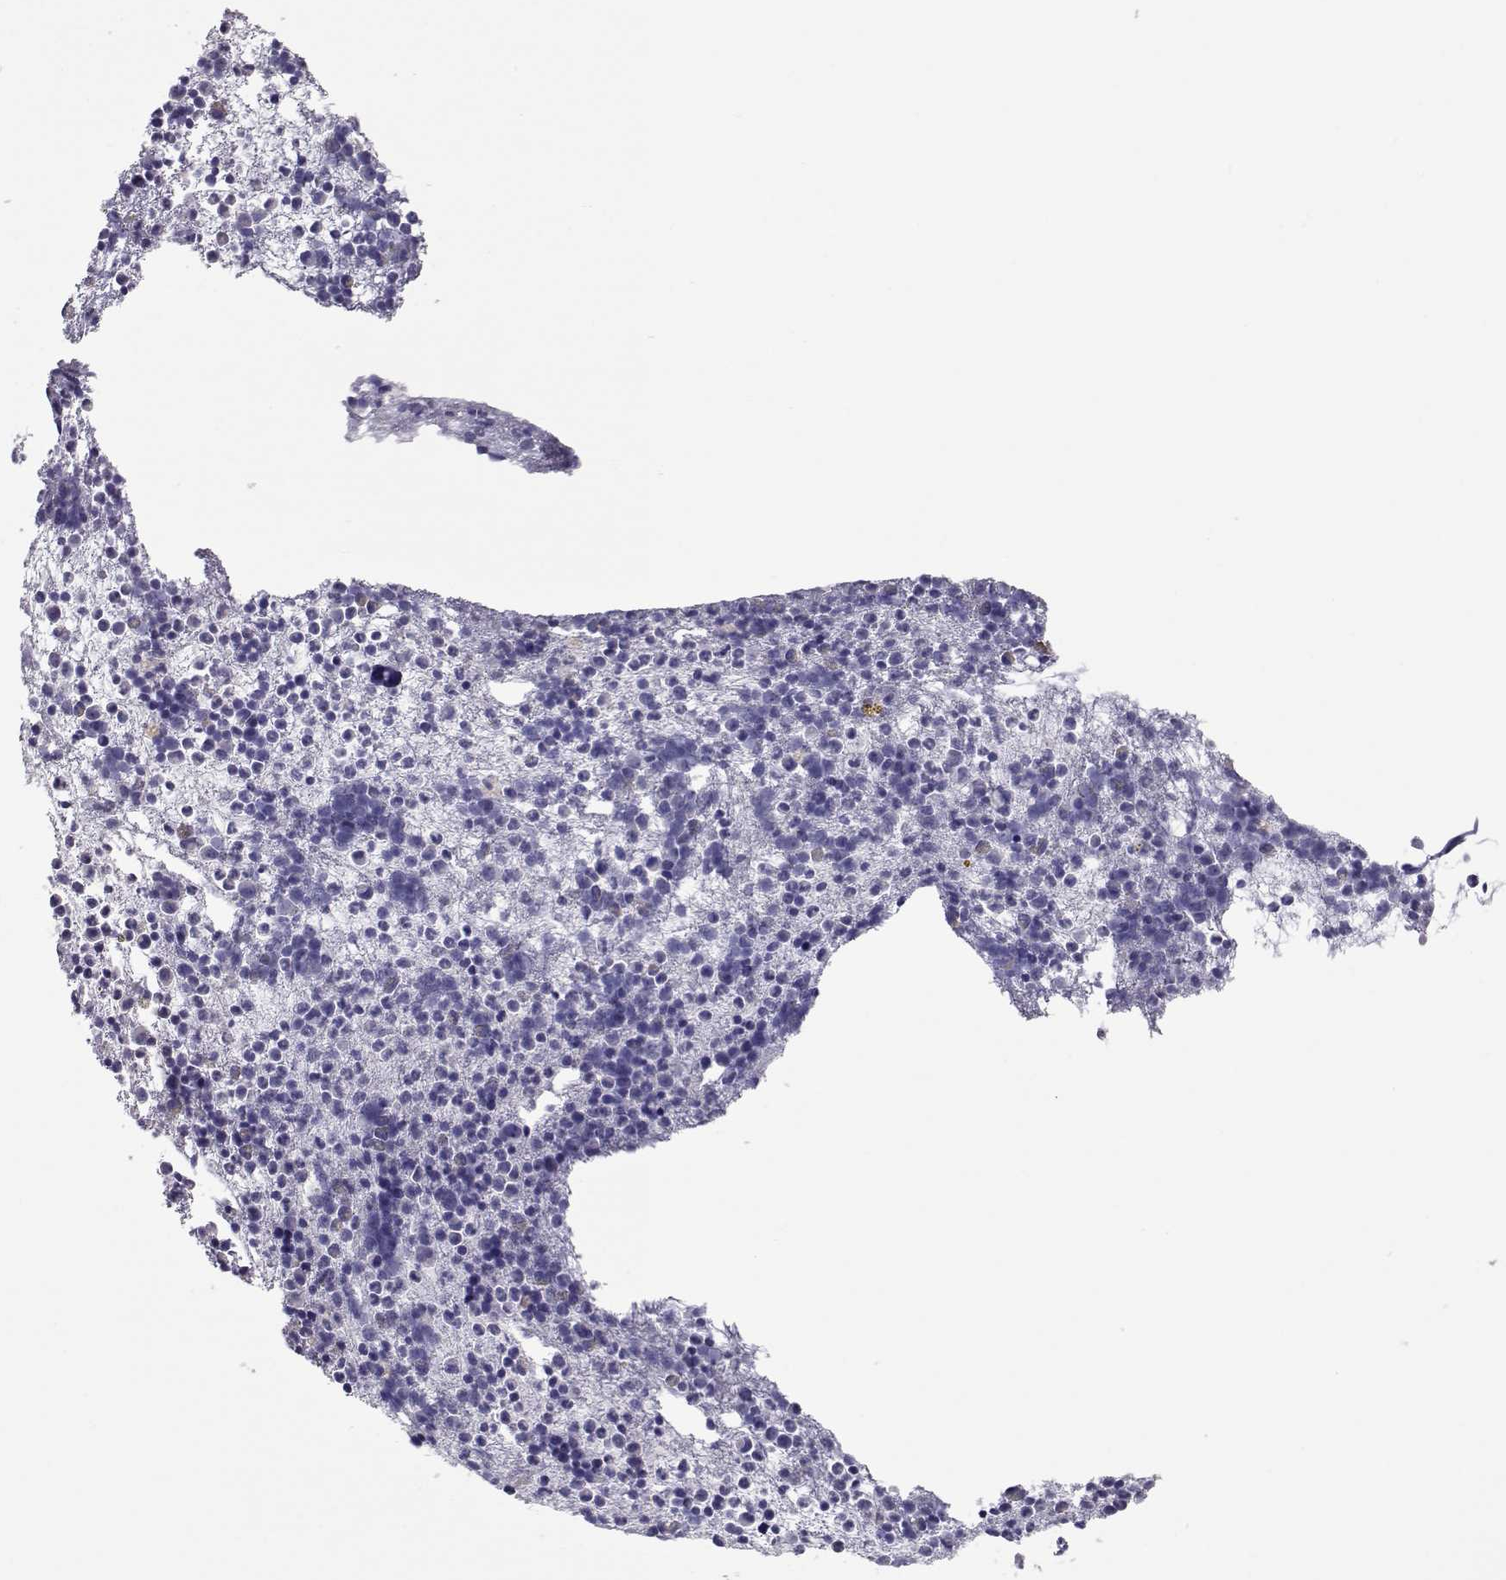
{"staining": {"intensity": "negative", "quantity": "none", "location": "none"}, "tissue": "bone marrow", "cell_type": "Hematopoietic cells", "image_type": "normal", "snomed": [{"axis": "morphology", "description": "Normal tissue, NOS"}, {"axis": "topography", "description": "Bone marrow"}], "caption": "This is an IHC histopathology image of unremarkable human bone marrow. There is no positivity in hematopoietic cells.", "gene": "PMCH", "patient": {"sex": "male", "age": 54}}